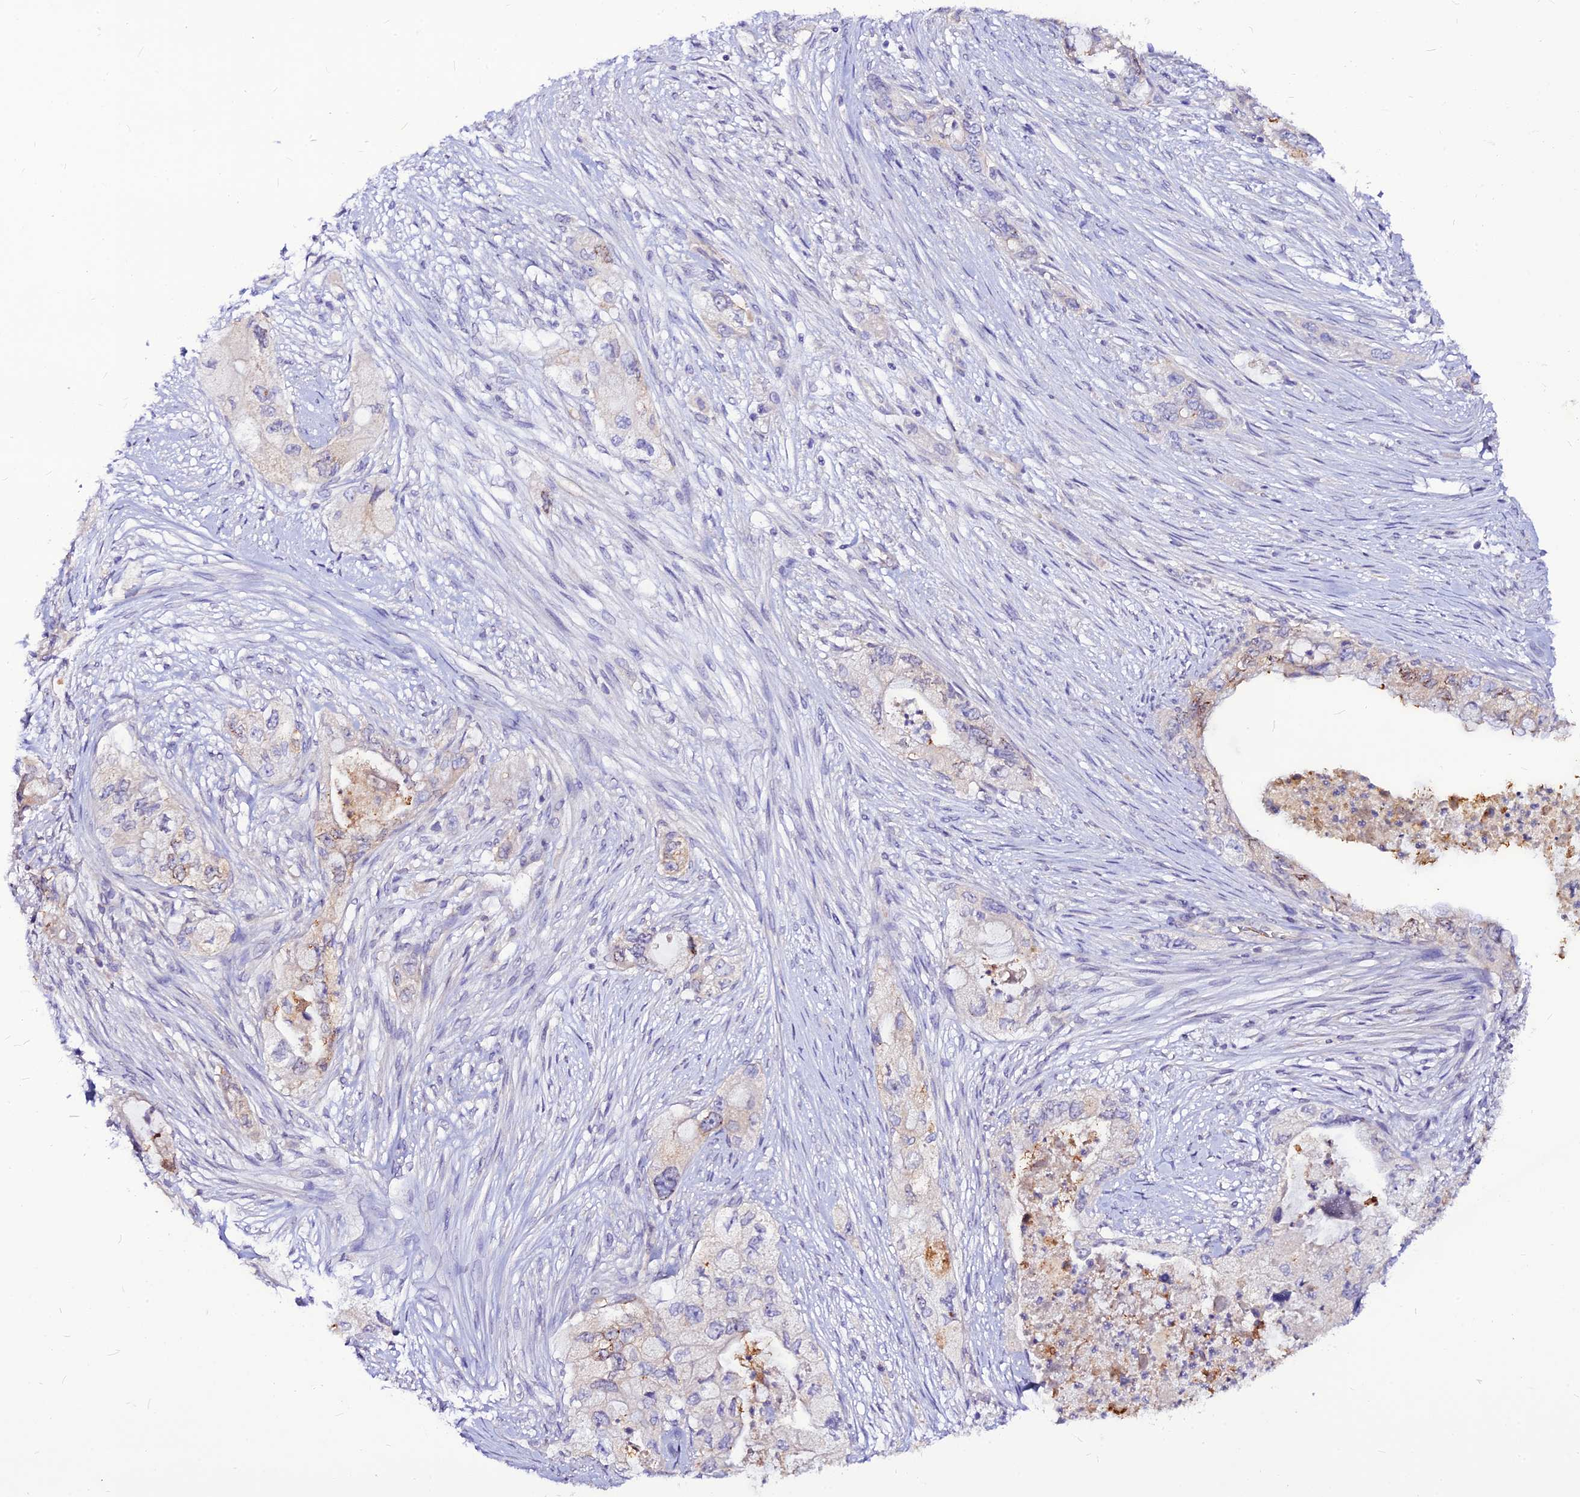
{"staining": {"intensity": "moderate", "quantity": "<25%", "location": "cytoplasmic/membranous"}, "tissue": "pancreatic cancer", "cell_type": "Tumor cells", "image_type": "cancer", "snomed": [{"axis": "morphology", "description": "Adenocarcinoma, NOS"}, {"axis": "topography", "description": "Pancreas"}], "caption": "Adenocarcinoma (pancreatic) stained for a protein exhibits moderate cytoplasmic/membranous positivity in tumor cells. (DAB IHC, brown staining for protein, blue staining for nuclei).", "gene": "CZIB", "patient": {"sex": "female", "age": 73}}